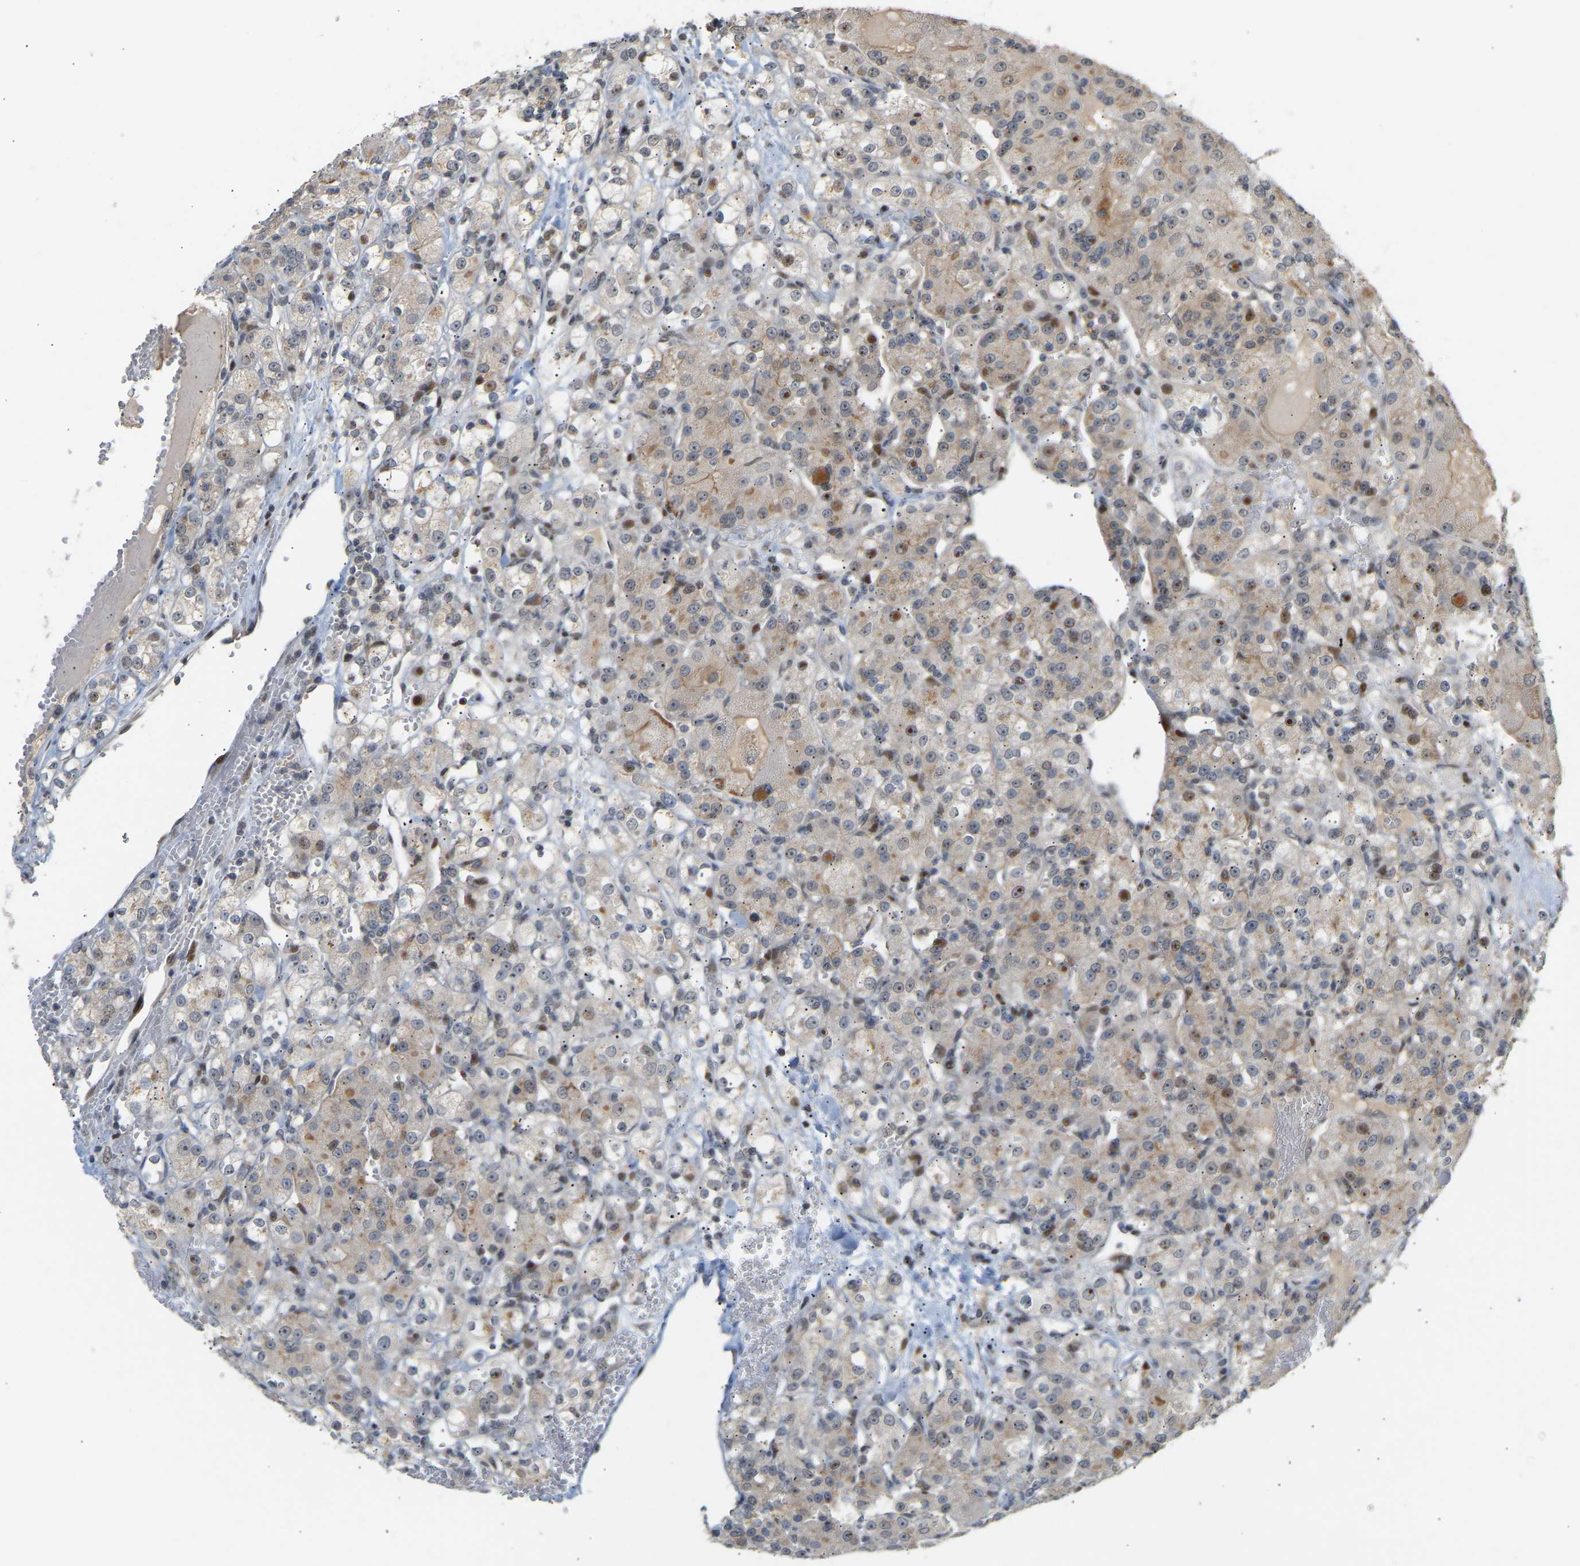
{"staining": {"intensity": "weak", "quantity": "<25%", "location": "nuclear"}, "tissue": "renal cancer", "cell_type": "Tumor cells", "image_type": "cancer", "snomed": [{"axis": "morphology", "description": "Normal tissue, NOS"}, {"axis": "morphology", "description": "Adenocarcinoma, NOS"}, {"axis": "topography", "description": "Kidney"}], "caption": "An IHC histopathology image of renal adenocarcinoma is shown. There is no staining in tumor cells of renal adenocarcinoma.", "gene": "PTPN4", "patient": {"sex": "male", "age": 61}}